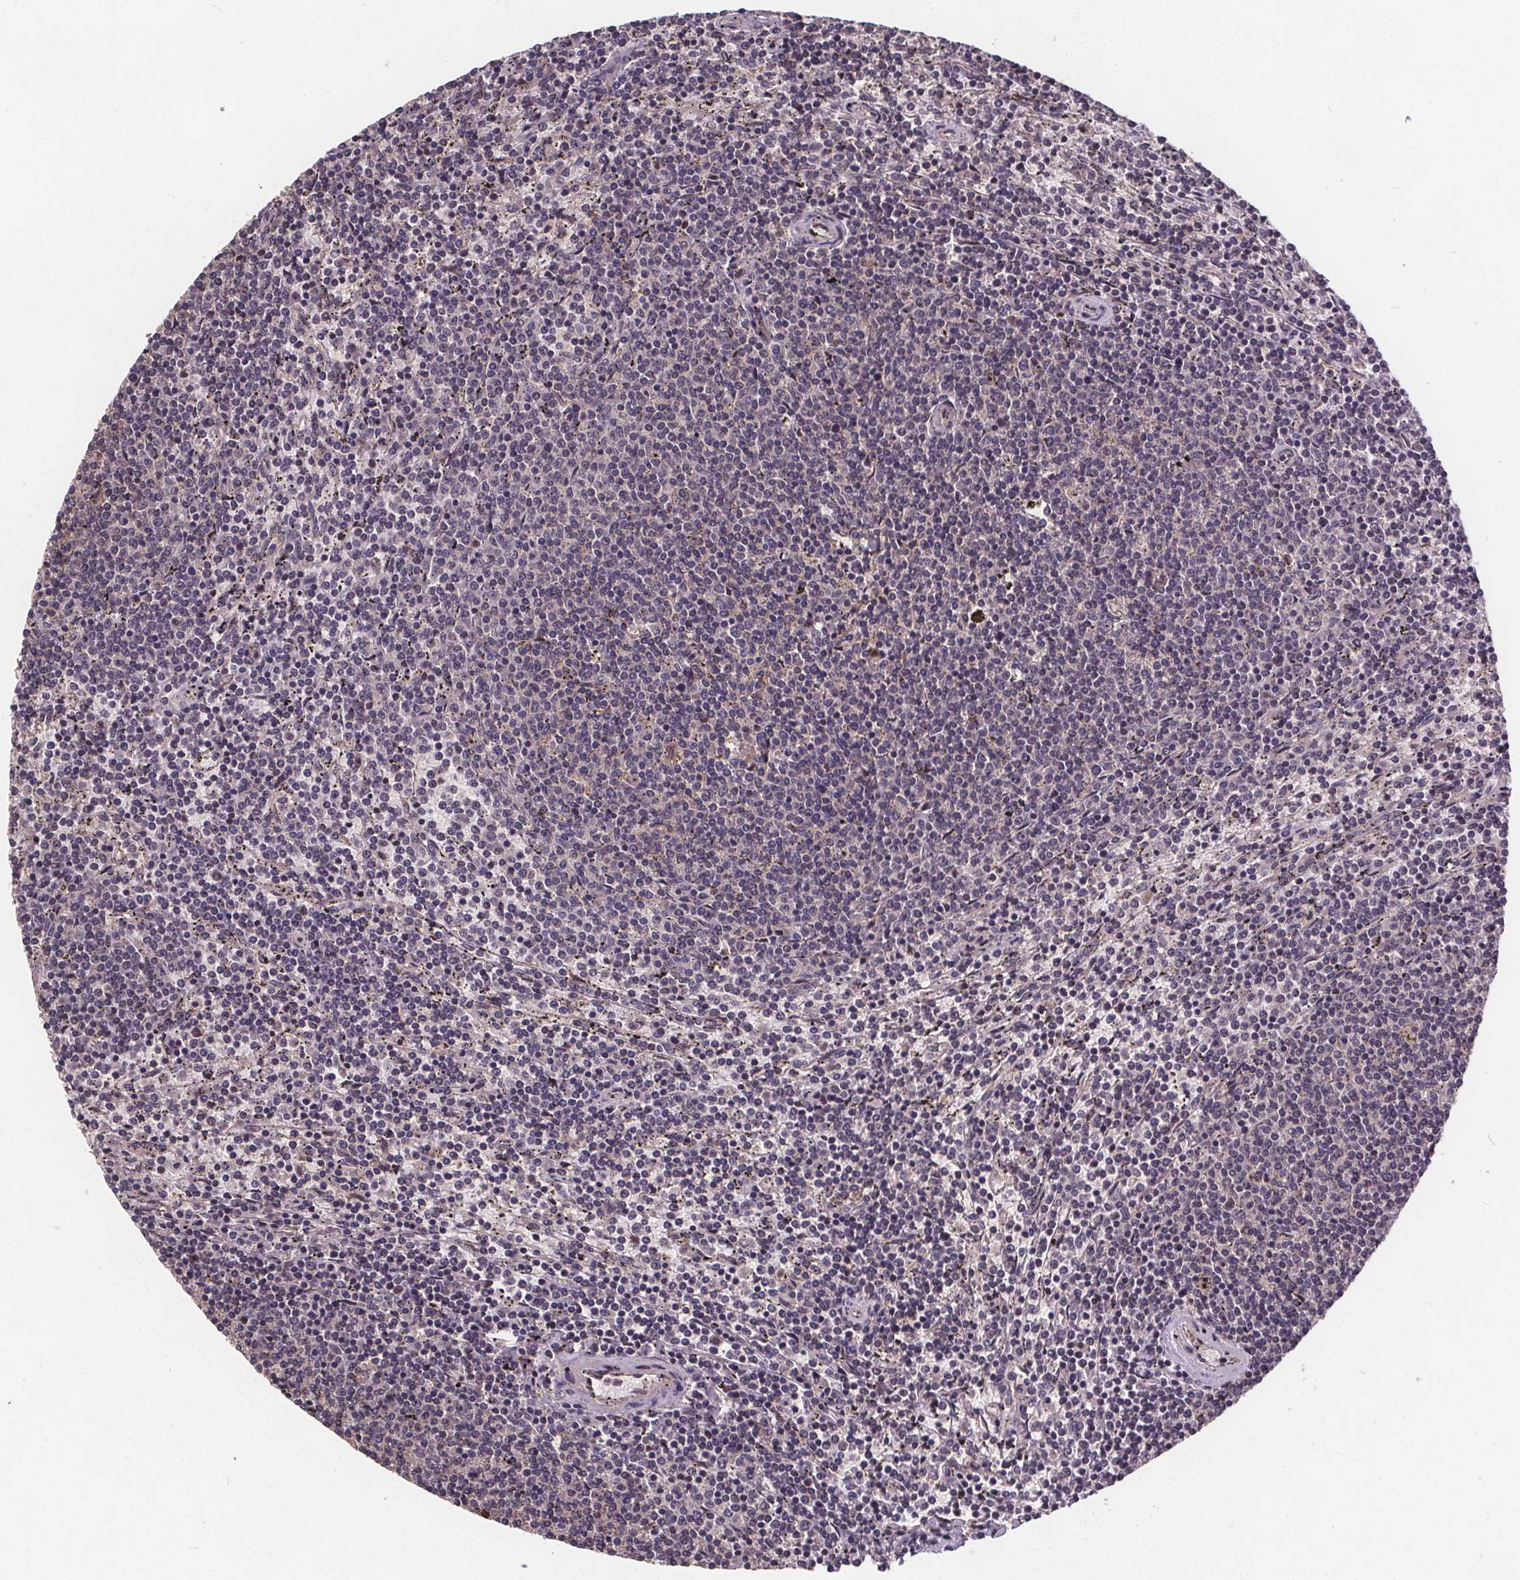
{"staining": {"intensity": "negative", "quantity": "none", "location": "none"}, "tissue": "lymphoma", "cell_type": "Tumor cells", "image_type": "cancer", "snomed": [{"axis": "morphology", "description": "Malignant lymphoma, non-Hodgkin's type, Low grade"}, {"axis": "topography", "description": "Spleen"}], "caption": "This is an immunohistochemistry (IHC) image of human lymphoma. There is no staining in tumor cells.", "gene": "USP9X", "patient": {"sex": "female", "age": 50}}